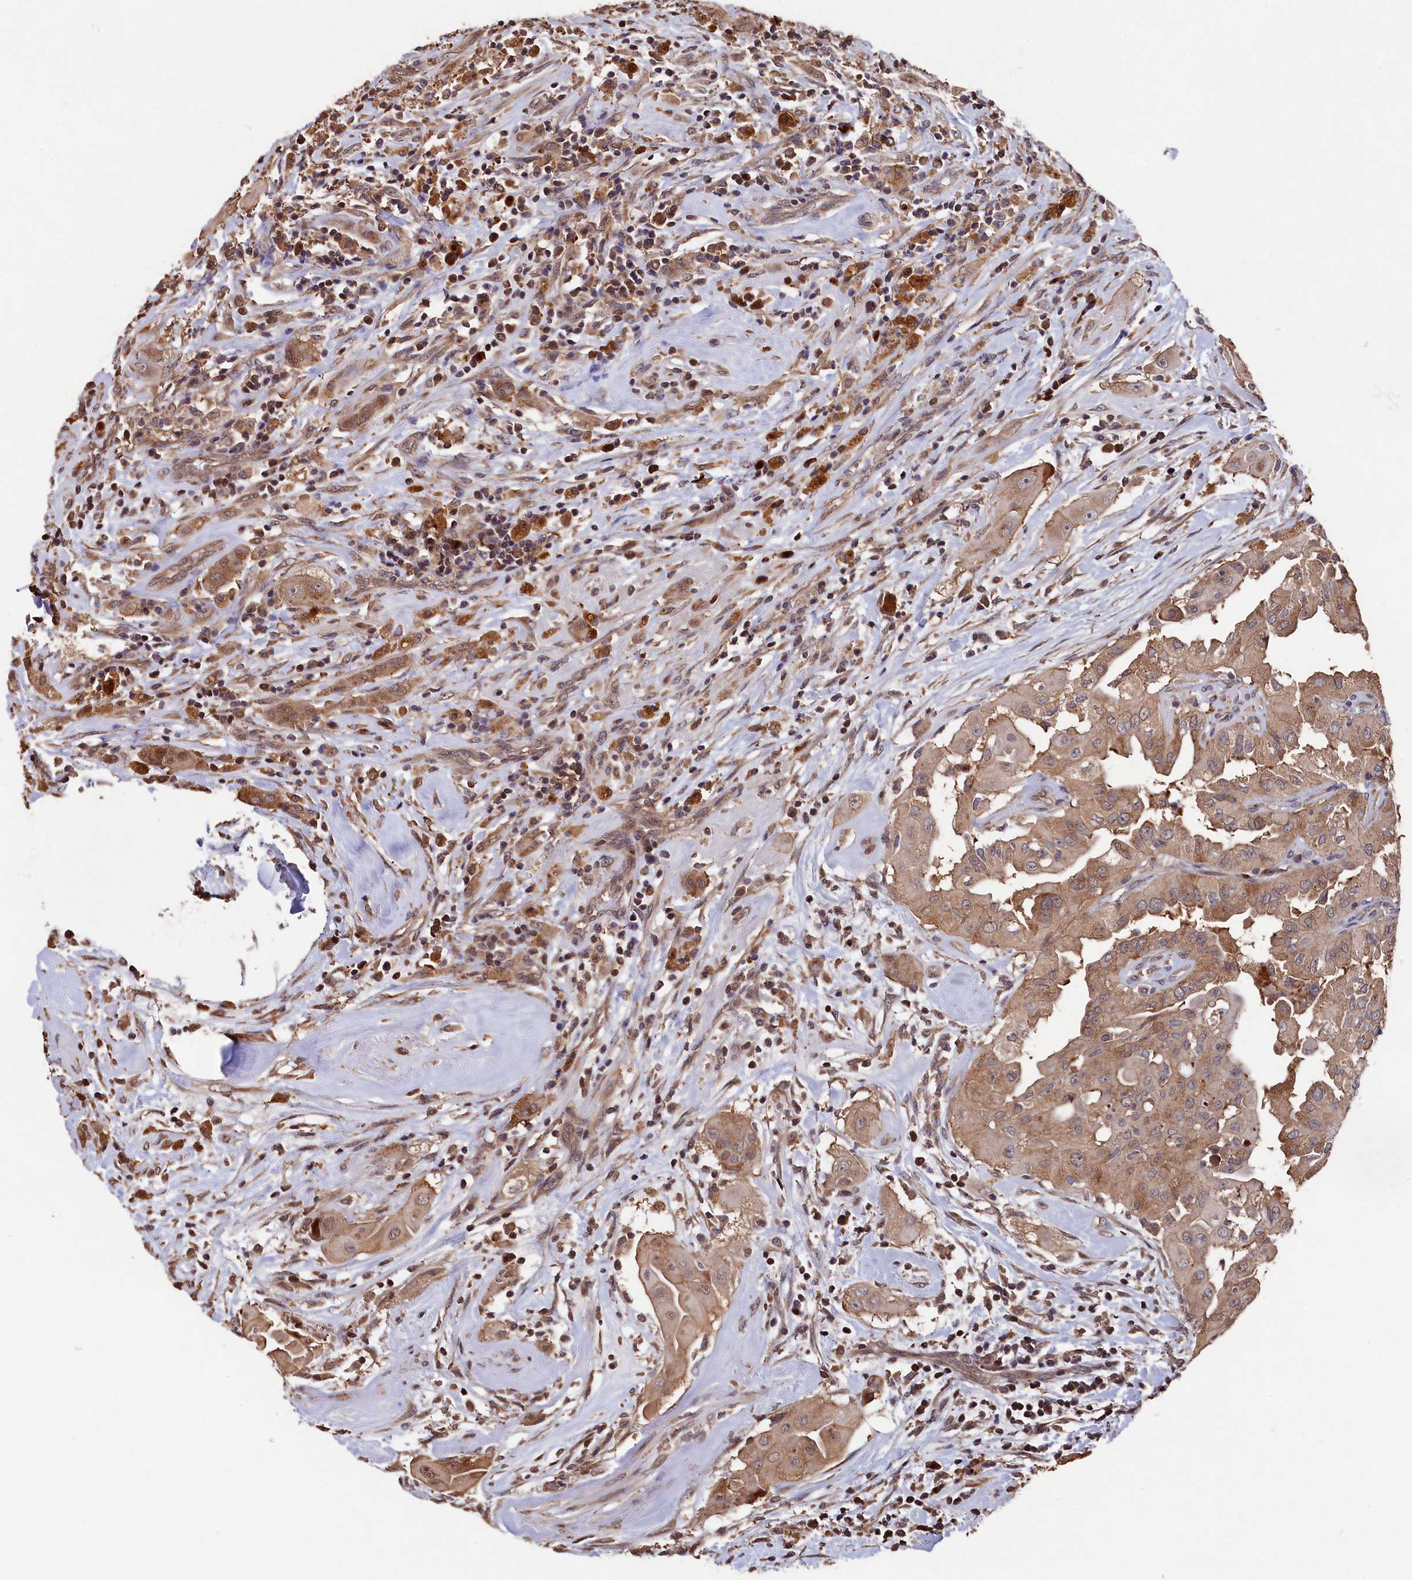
{"staining": {"intensity": "moderate", "quantity": ">75%", "location": "cytoplasmic/membranous"}, "tissue": "thyroid cancer", "cell_type": "Tumor cells", "image_type": "cancer", "snomed": [{"axis": "morphology", "description": "Papillary adenocarcinoma, NOS"}, {"axis": "topography", "description": "Thyroid gland"}], "caption": "Immunohistochemistry (IHC) photomicrograph of neoplastic tissue: papillary adenocarcinoma (thyroid) stained using IHC demonstrates medium levels of moderate protein expression localized specifically in the cytoplasmic/membranous of tumor cells, appearing as a cytoplasmic/membranous brown color.", "gene": "NAA60", "patient": {"sex": "female", "age": 59}}